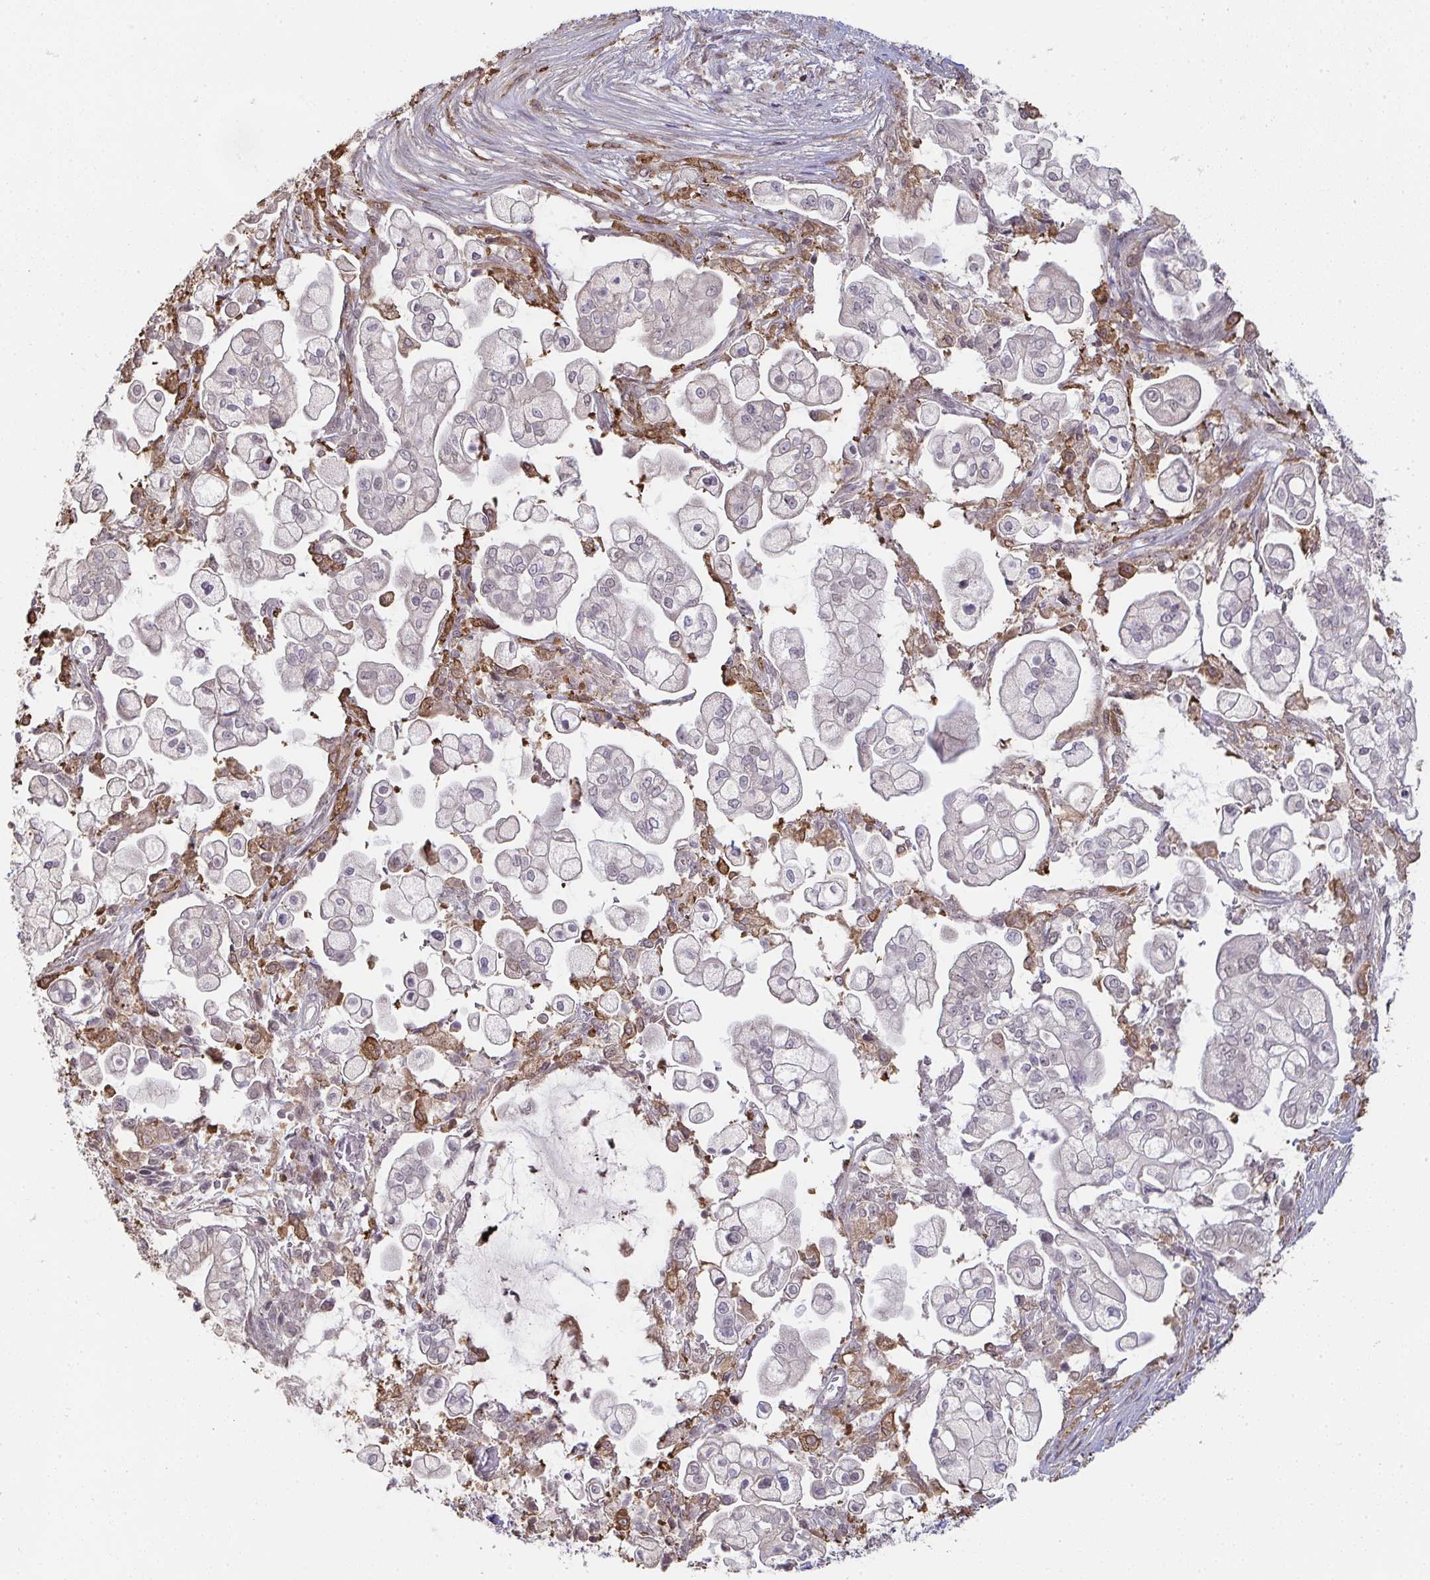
{"staining": {"intensity": "weak", "quantity": "<25%", "location": "nuclear"}, "tissue": "pancreatic cancer", "cell_type": "Tumor cells", "image_type": "cancer", "snomed": [{"axis": "morphology", "description": "Adenocarcinoma, NOS"}, {"axis": "topography", "description": "Pancreas"}], "caption": "Histopathology image shows no significant protein staining in tumor cells of pancreatic cancer.", "gene": "SAP30", "patient": {"sex": "female", "age": 69}}